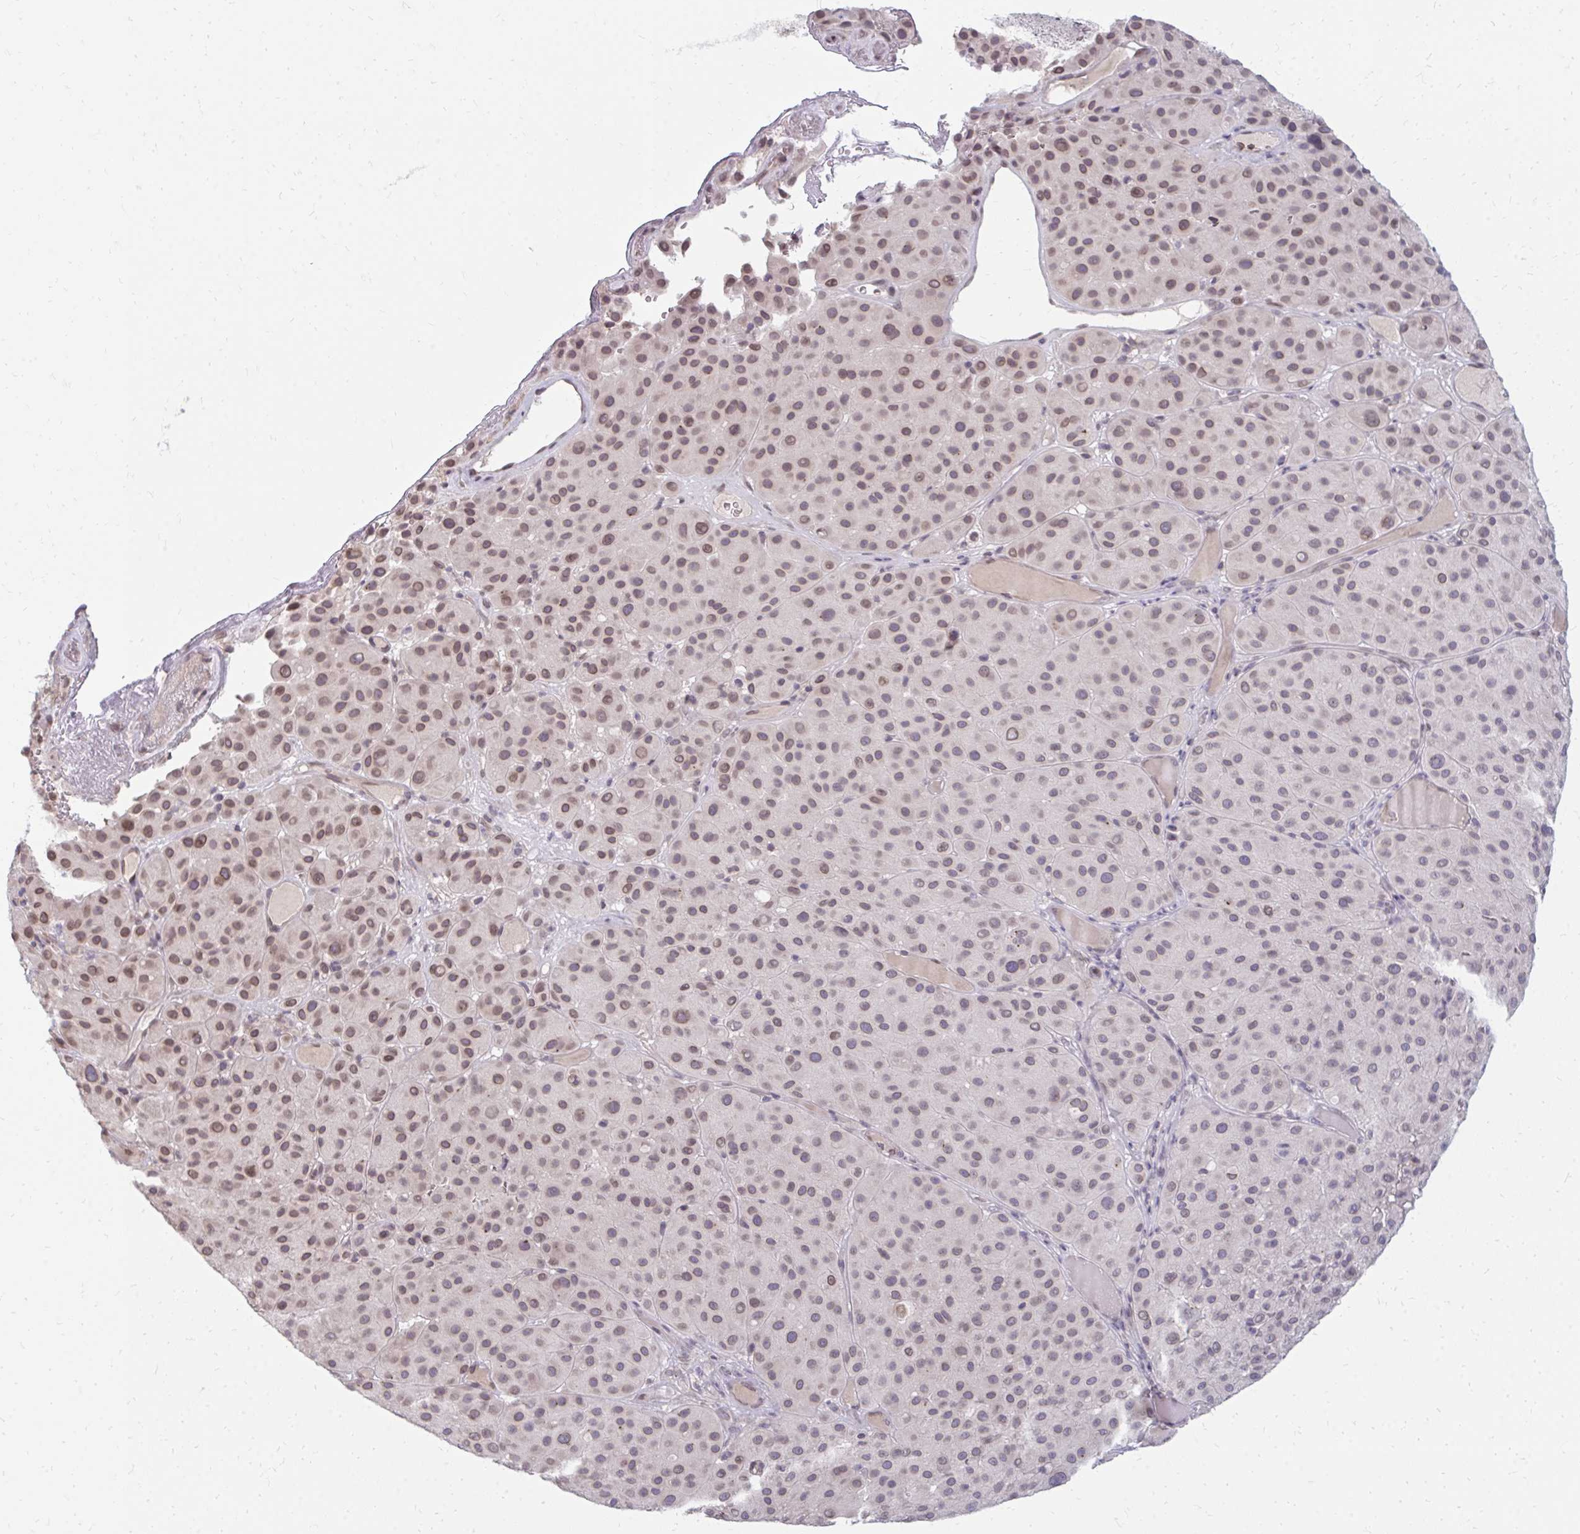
{"staining": {"intensity": "moderate", "quantity": "25%-75%", "location": "nuclear"}, "tissue": "melanoma", "cell_type": "Tumor cells", "image_type": "cancer", "snomed": [{"axis": "morphology", "description": "Malignant melanoma, Metastatic site"}, {"axis": "topography", "description": "Smooth muscle"}], "caption": "A histopathology image showing moderate nuclear staining in about 25%-75% of tumor cells in melanoma, as visualized by brown immunohistochemical staining.", "gene": "GPC5", "patient": {"sex": "male", "age": 41}}